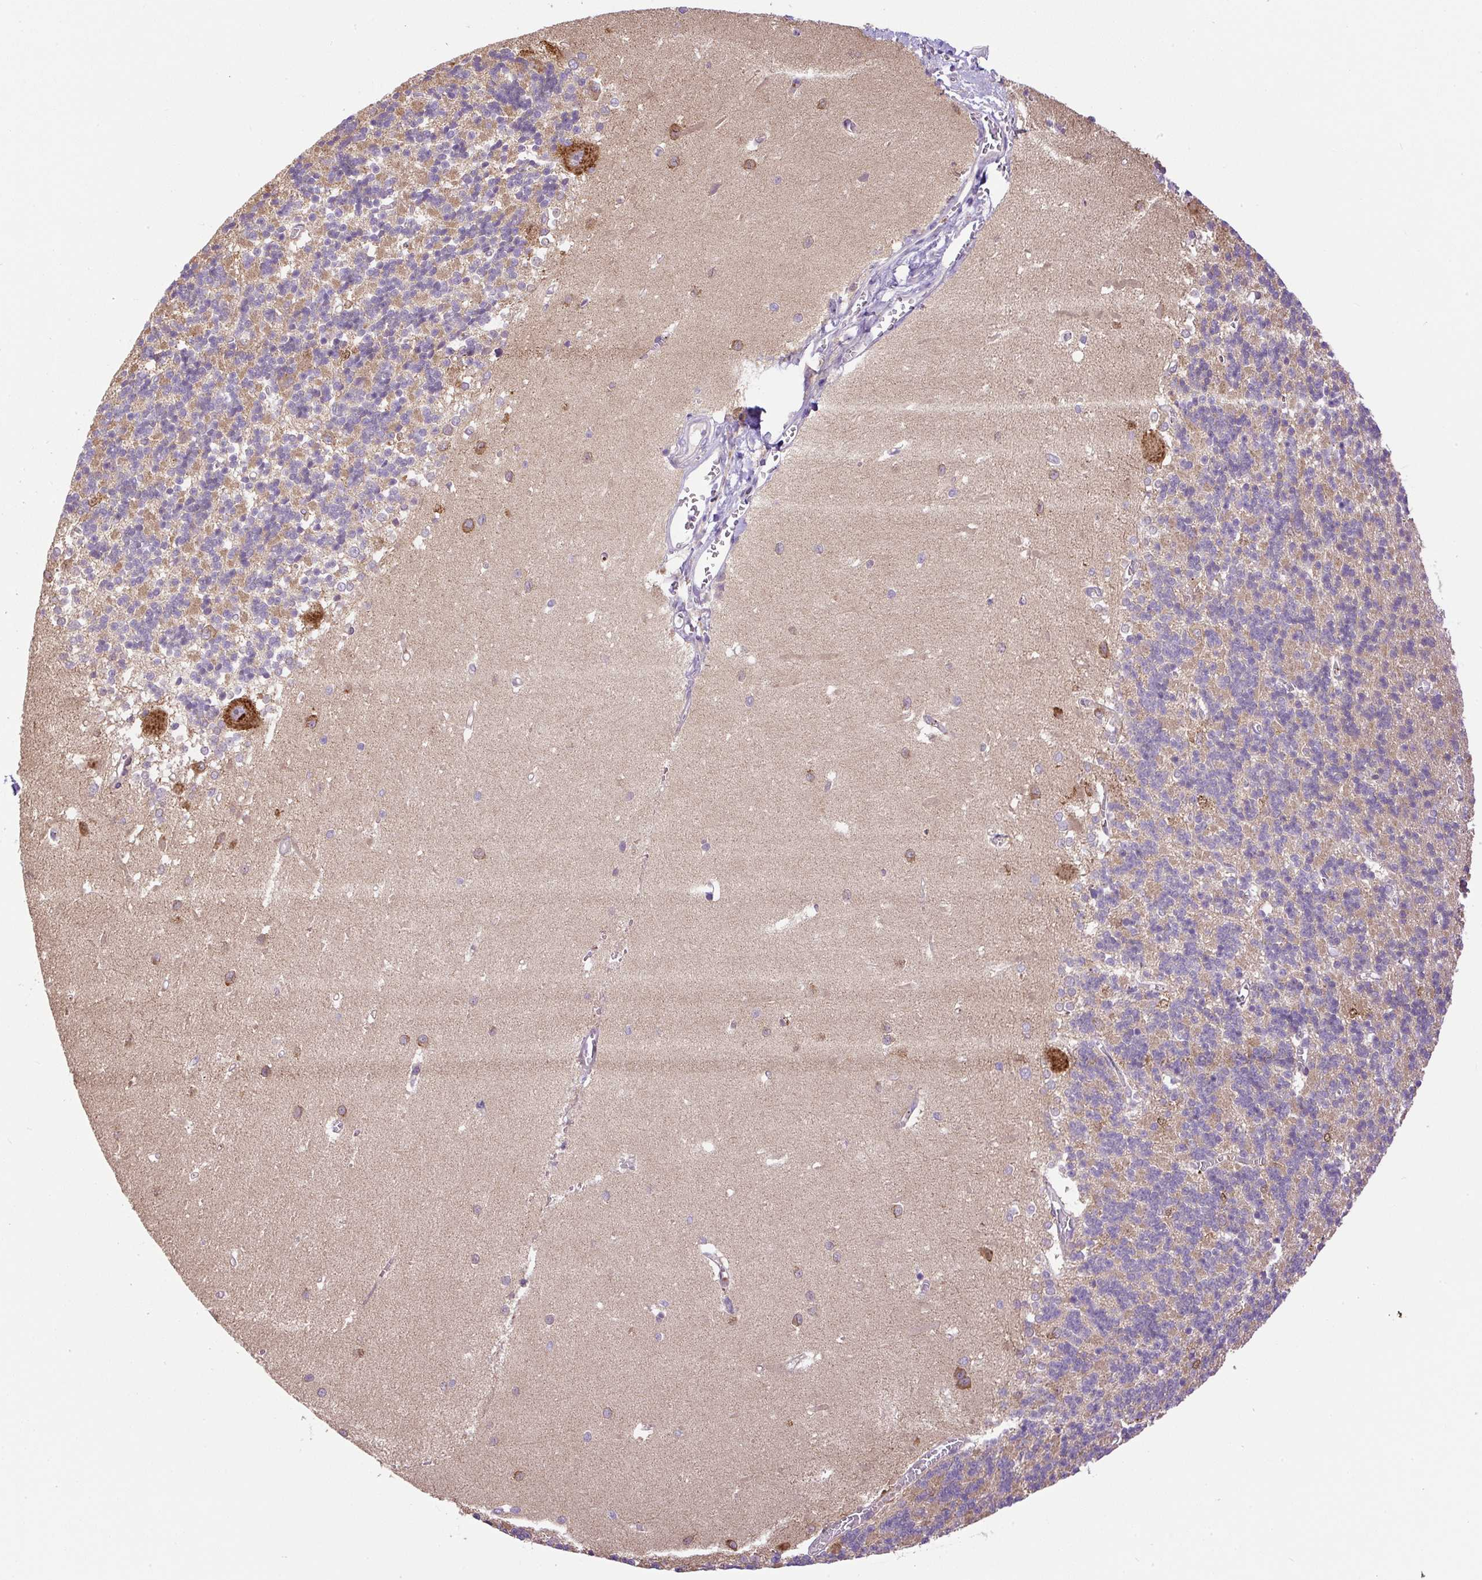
{"staining": {"intensity": "moderate", "quantity": "<25%", "location": "cytoplasmic/membranous"}, "tissue": "cerebellum", "cell_type": "Cells in granular layer", "image_type": "normal", "snomed": [{"axis": "morphology", "description": "Normal tissue, NOS"}, {"axis": "topography", "description": "Cerebellum"}], "caption": "Cerebellum stained for a protein (brown) exhibits moderate cytoplasmic/membranous positive positivity in approximately <25% of cells in granular layer.", "gene": "PPME1", "patient": {"sex": "male", "age": 37}}